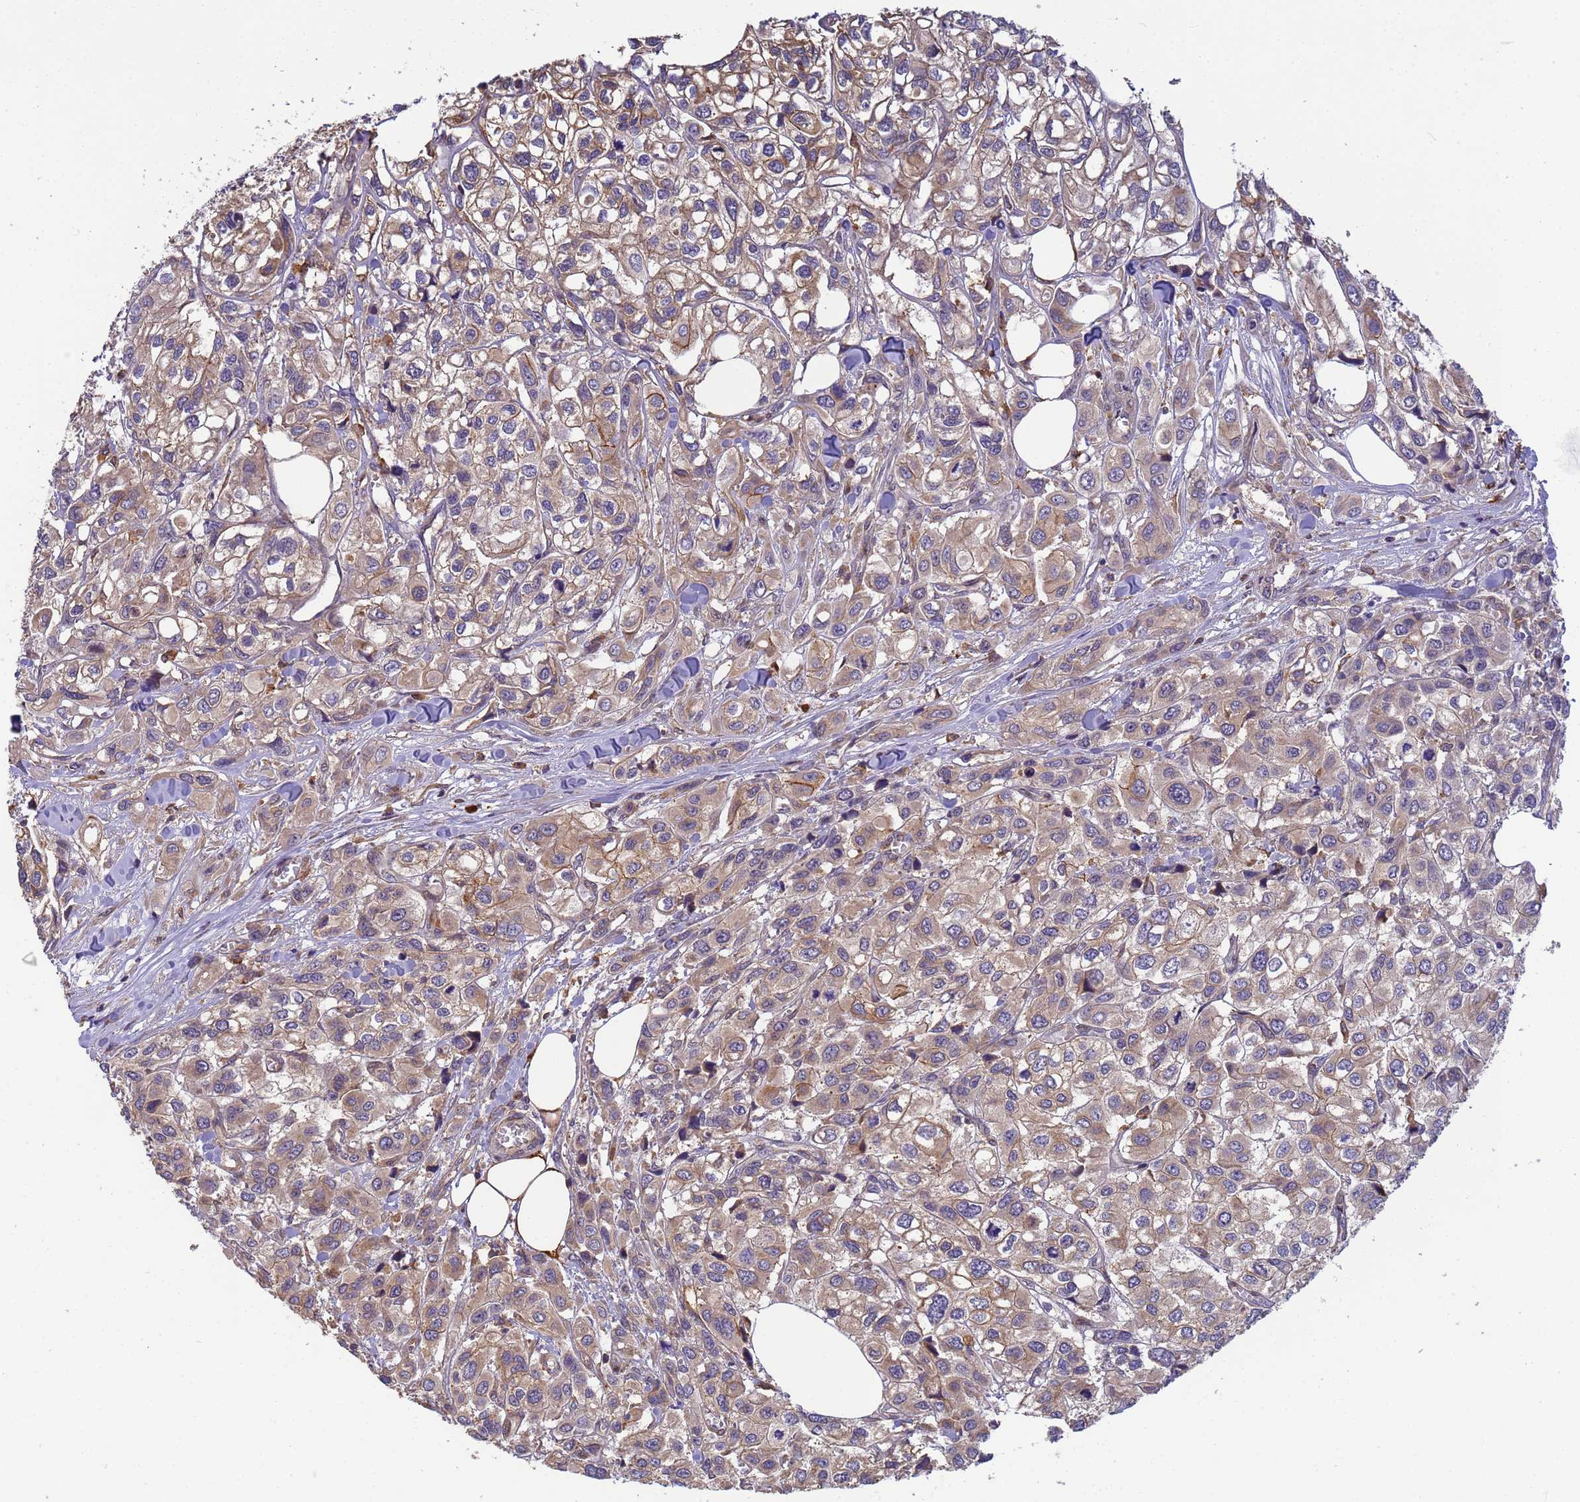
{"staining": {"intensity": "weak", "quantity": ">75%", "location": "cytoplasmic/membranous"}, "tissue": "urothelial cancer", "cell_type": "Tumor cells", "image_type": "cancer", "snomed": [{"axis": "morphology", "description": "Urothelial carcinoma, High grade"}, {"axis": "topography", "description": "Urinary bladder"}], "caption": "The micrograph exhibits immunohistochemical staining of urothelial carcinoma (high-grade). There is weak cytoplasmic/membranous expression is identified in approximately >75% of tumor cells.", "gene": "M6PR", "patient": {"sex": "male", "age": 67}}